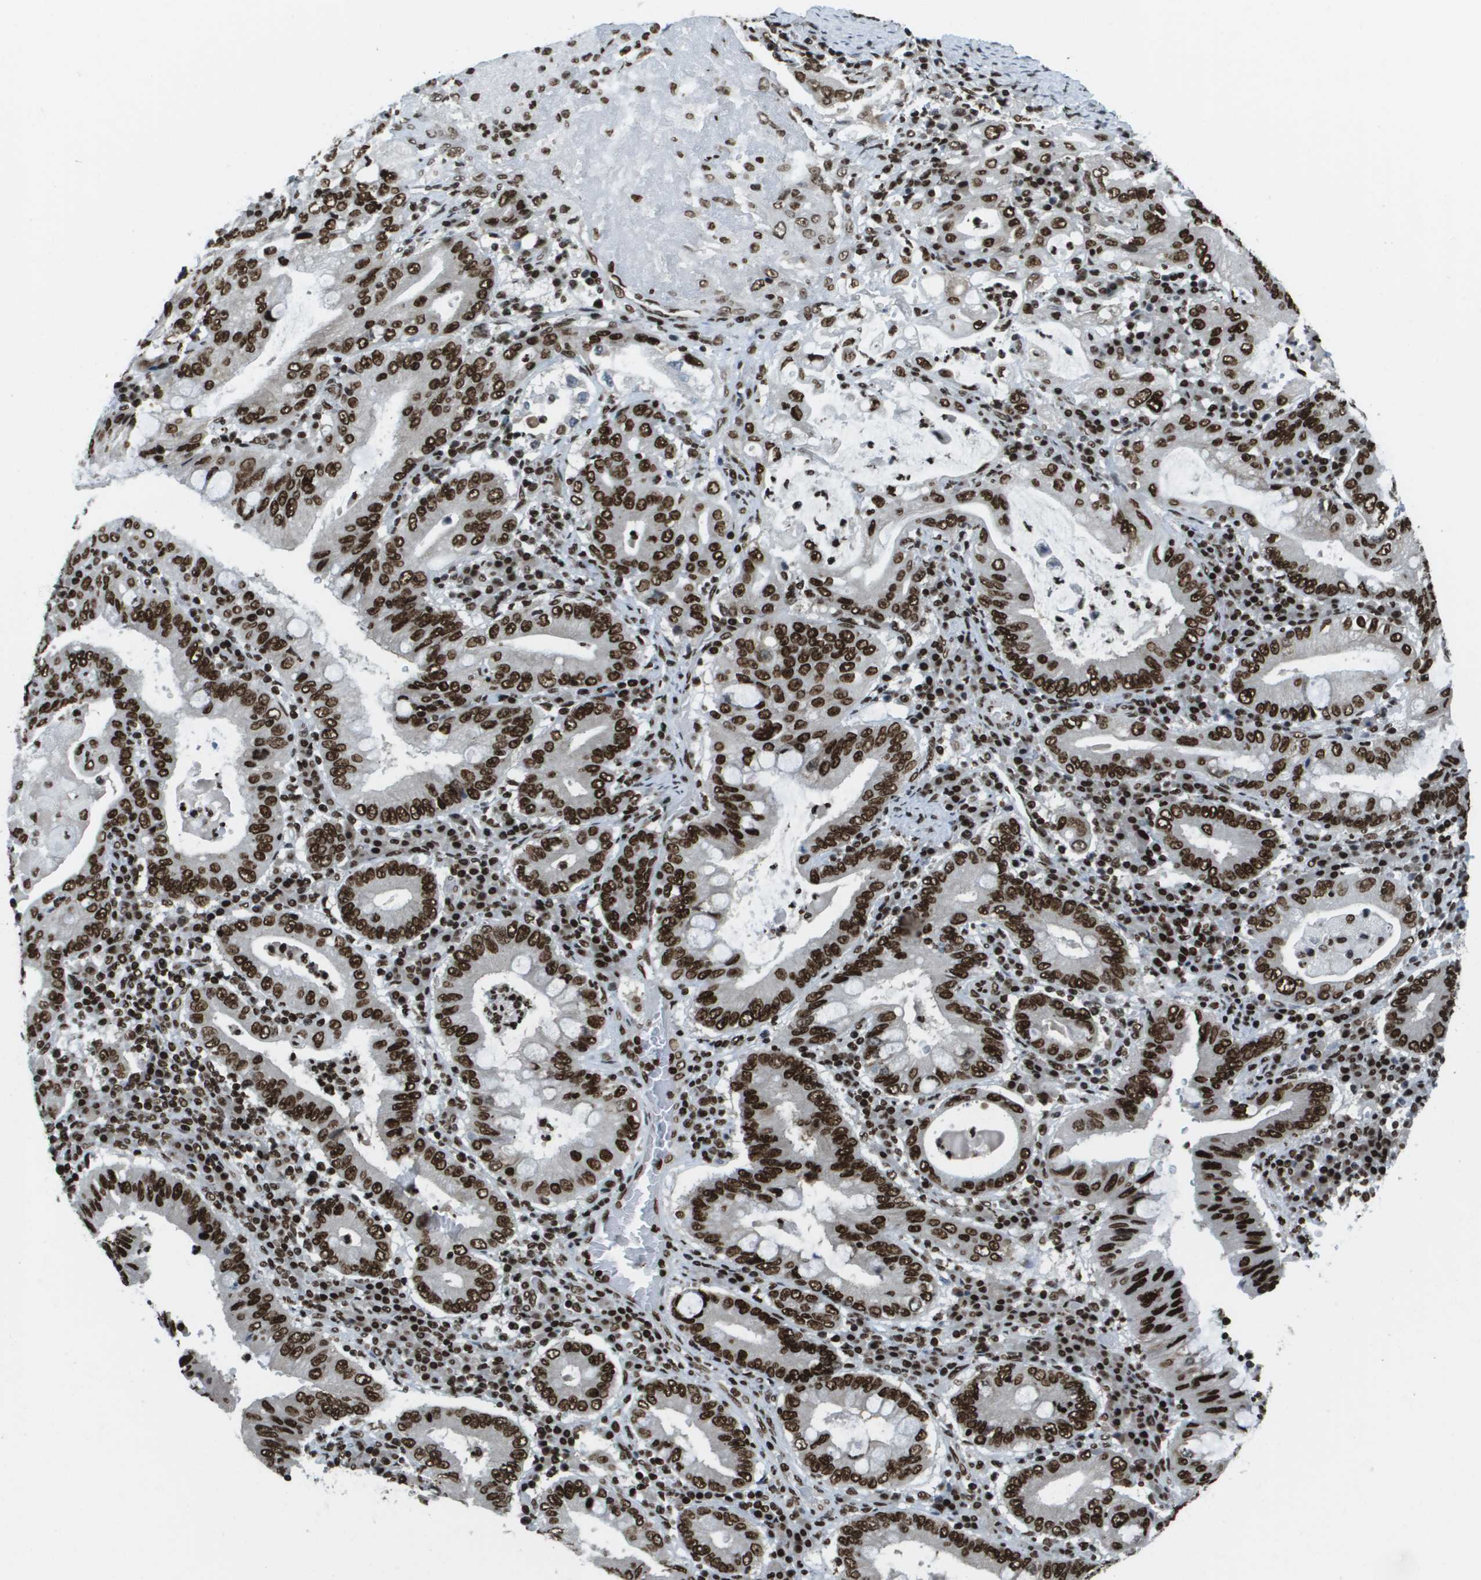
{"staining": {"intensity": "strong", "quantity": ">75%", "location": "nuclear"}, "tissue": "stomach cancer", "cell_type": "Tumor cells", "image_type": "cancer", "snomed": [{"axis": "morphology", "description": "Normal tissue, NOS"}, {"axis": "morphology", "description": "Adenocarcinoma, NOS"}, {"axis": "topography", "description": "Esophagus"}, {"axis": "topography", "description": "Stomach, upper"}, {"axis": "topography", "description": "Peripheral nerve tissue"}], "caption": "Stomach cancer (adenocarcinoma) tissue exhibits strong nuclear positivity in about >75% of tumor cells, visualized by immunohistochemistry.", "gene": "GLYR1", "patient": {"sex": "male", "age": 62}}